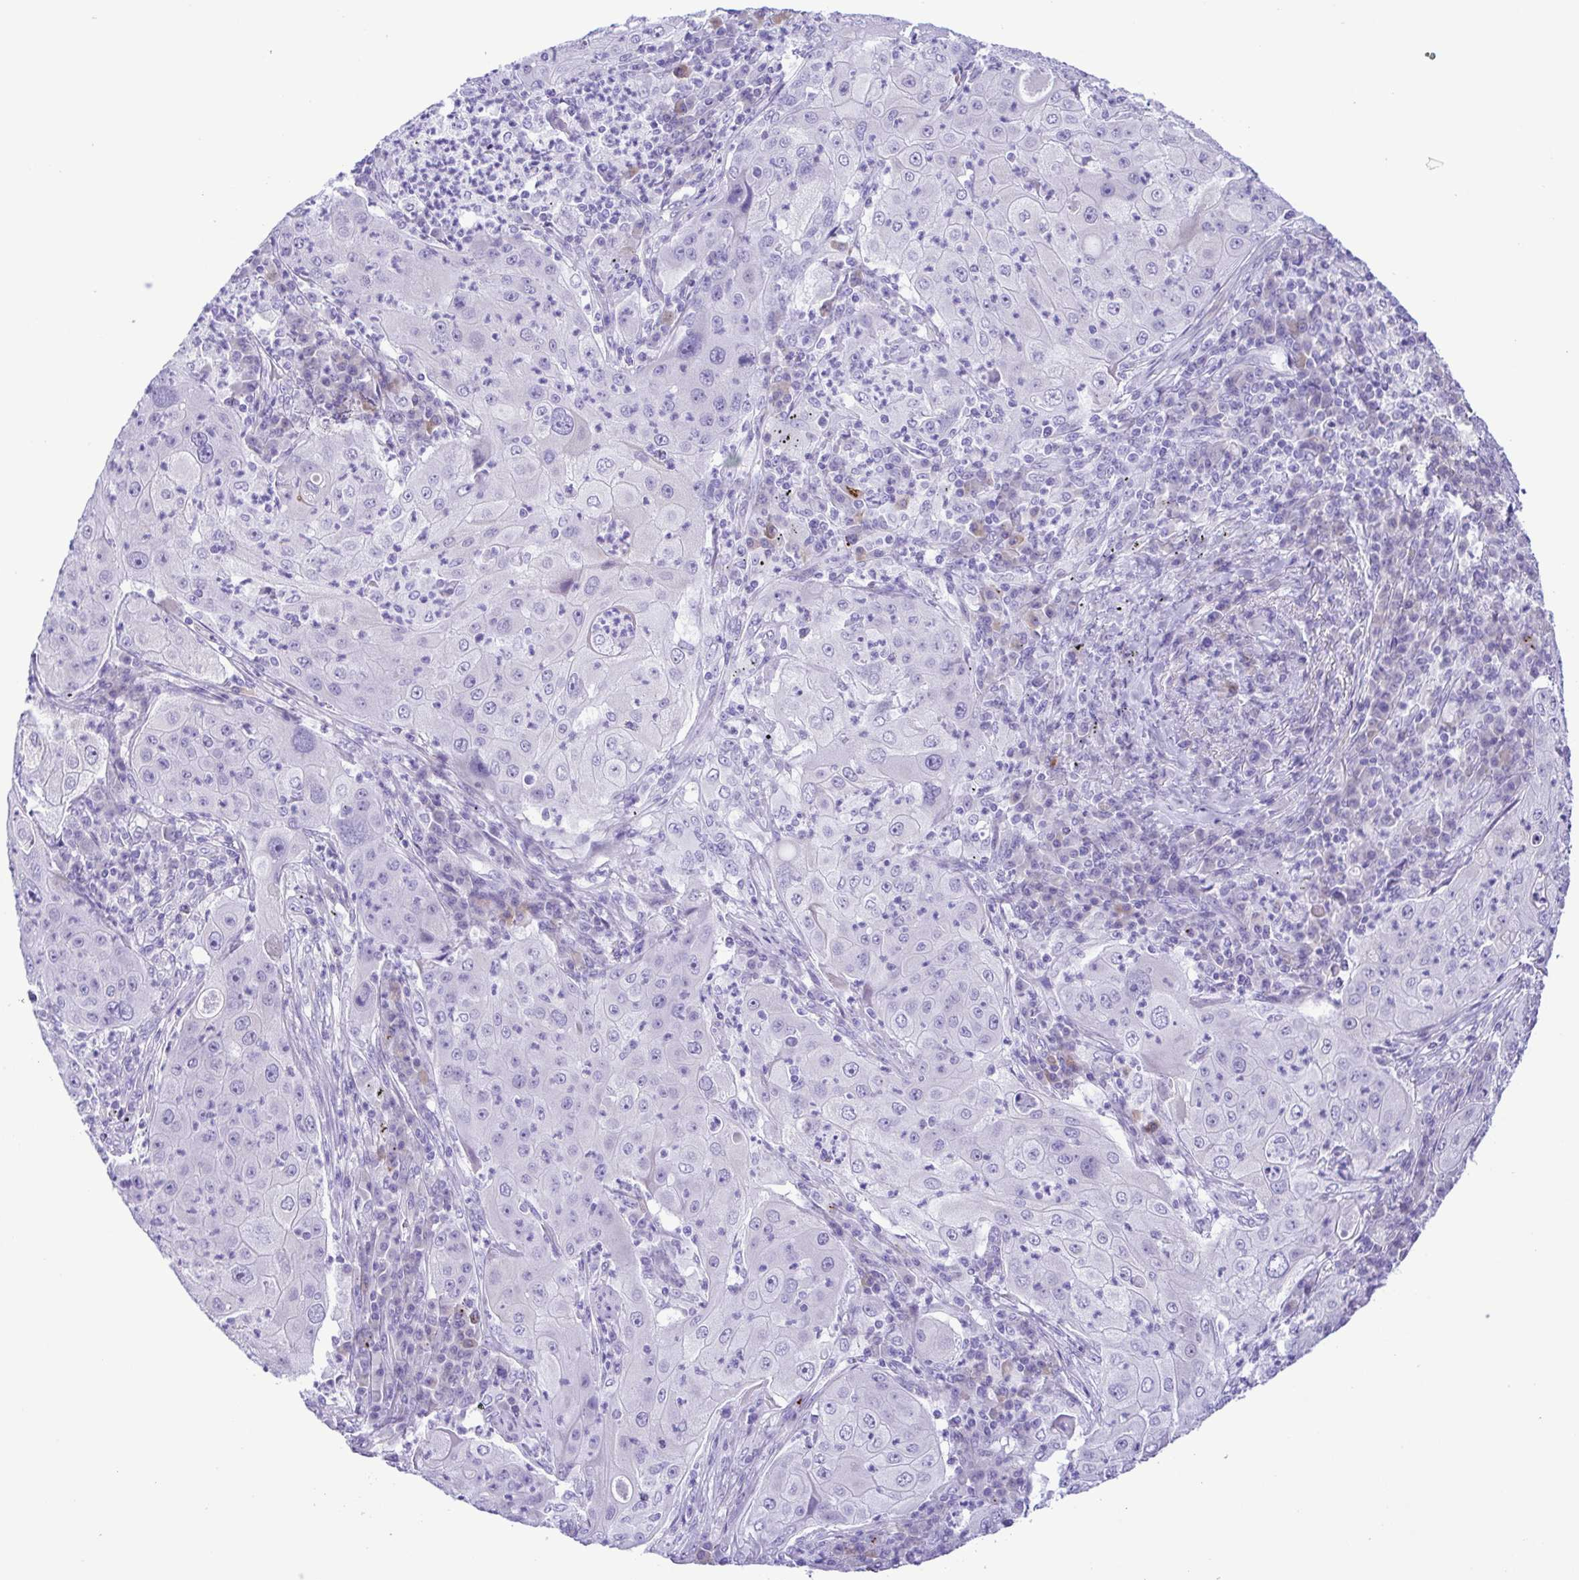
{"staining": {"intensity": "negative", "quantity": "none", "location": "none"}, "tissue": "lung cancer", "cell_type": "Tumor cells", "image_type": "cancer", "snomed": [{"axis": "morphology", "description": "Squamous cell carcinoma, NOS"}, {"axis": "topography", "description": "Lung"}], "caption": "Immunohistochemical staining of lung squamous cell carcinoma reveals no significant expression in tumor cells.", "gene": "PAK3", "patient": {"sex": "female", "age": 59}}